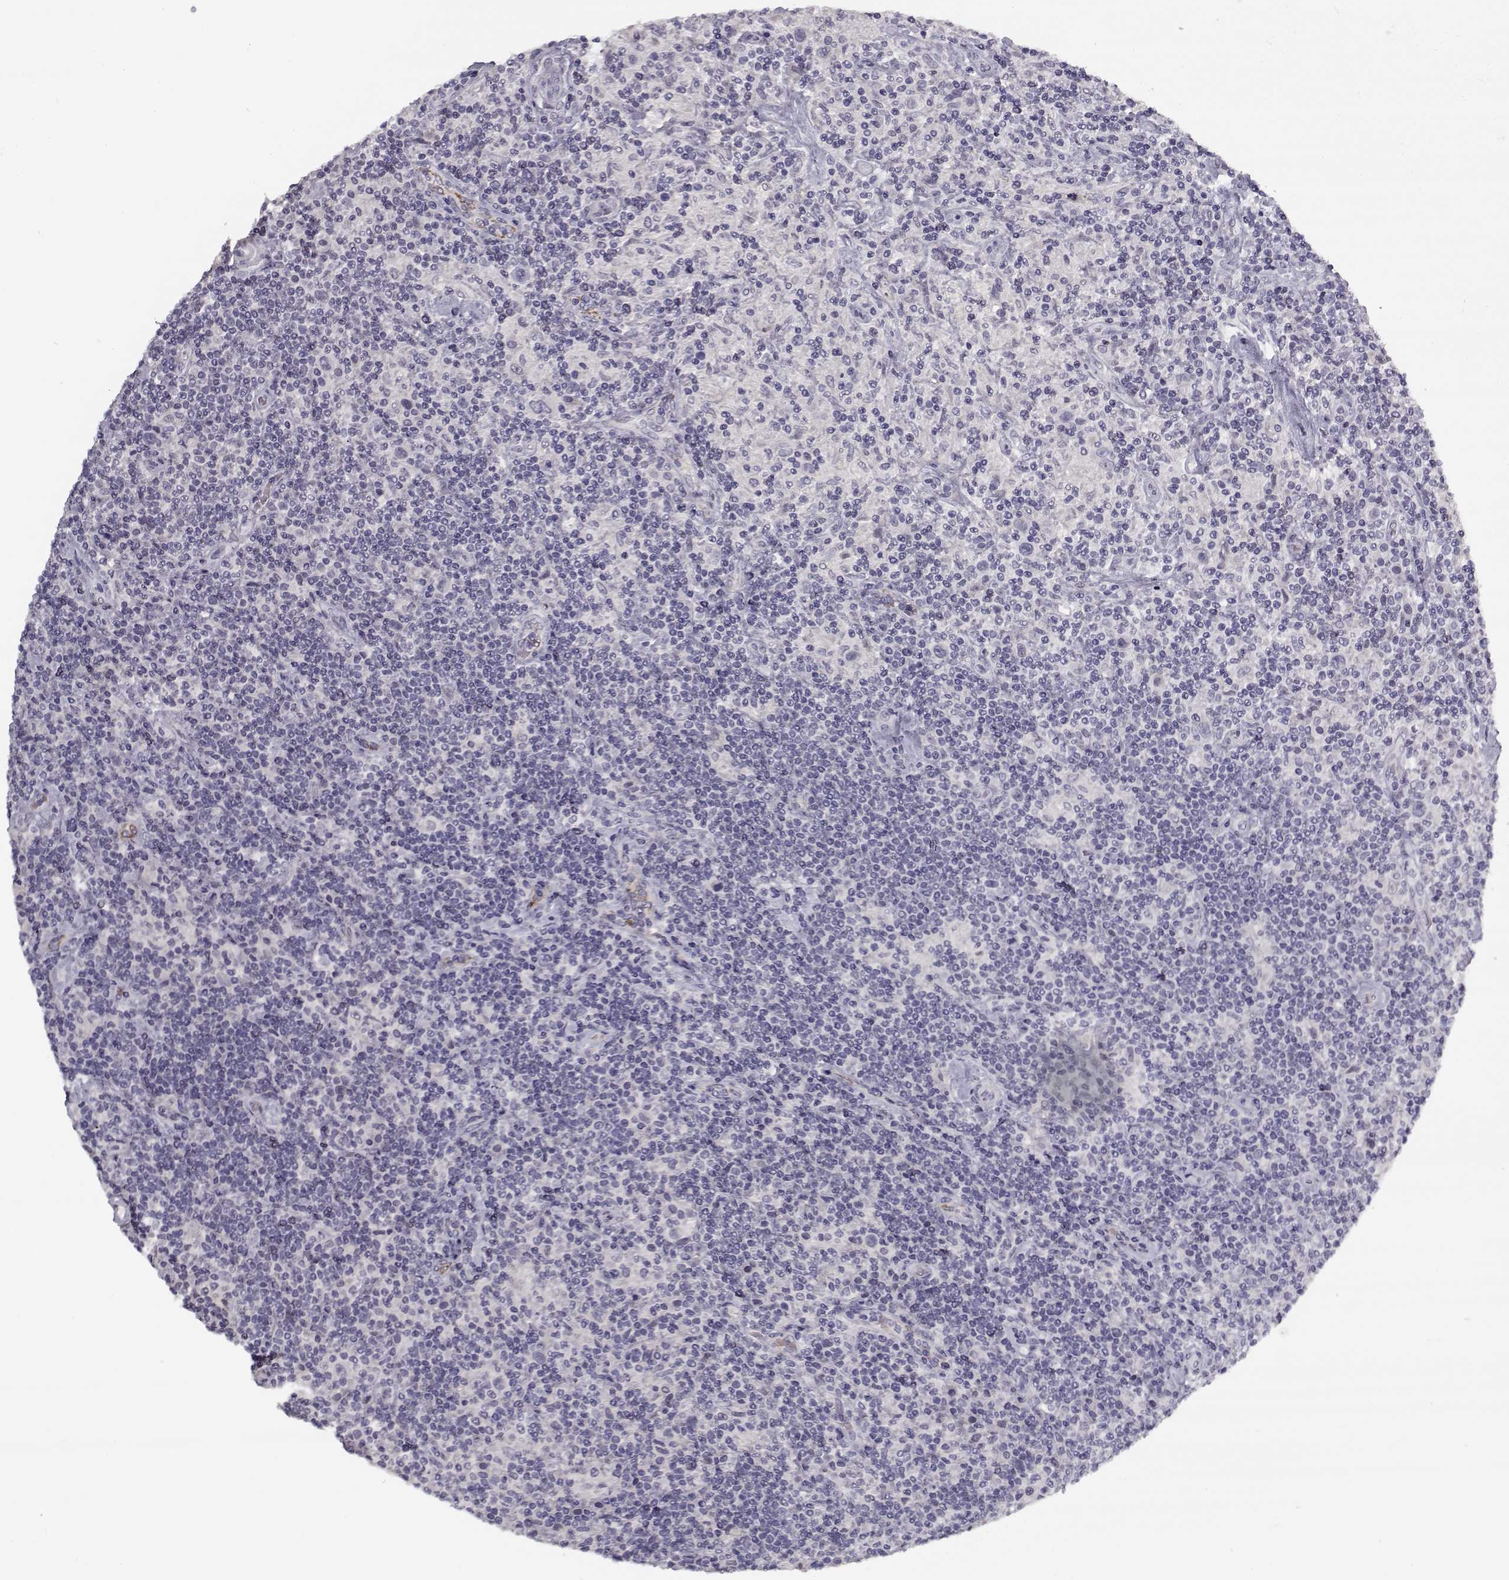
{"staining": {"intensity": "negative", "quantity": "none", "location": "none"}, "tissue": "lymphoma", "cell_type": "Tumor cells", "image_type": "cancer", "snomed": [{"axis": "morphology", "description": "Hodgkin's disease, NOS"}, {"axis": "topography", "description": "Lymph node"}], "caption": "The micrograph demonstrates no significant staining in tumor cells of Hodgkin's disease.", "gene": "SNCA", "patient": {"sex": "male", "age": 70}}